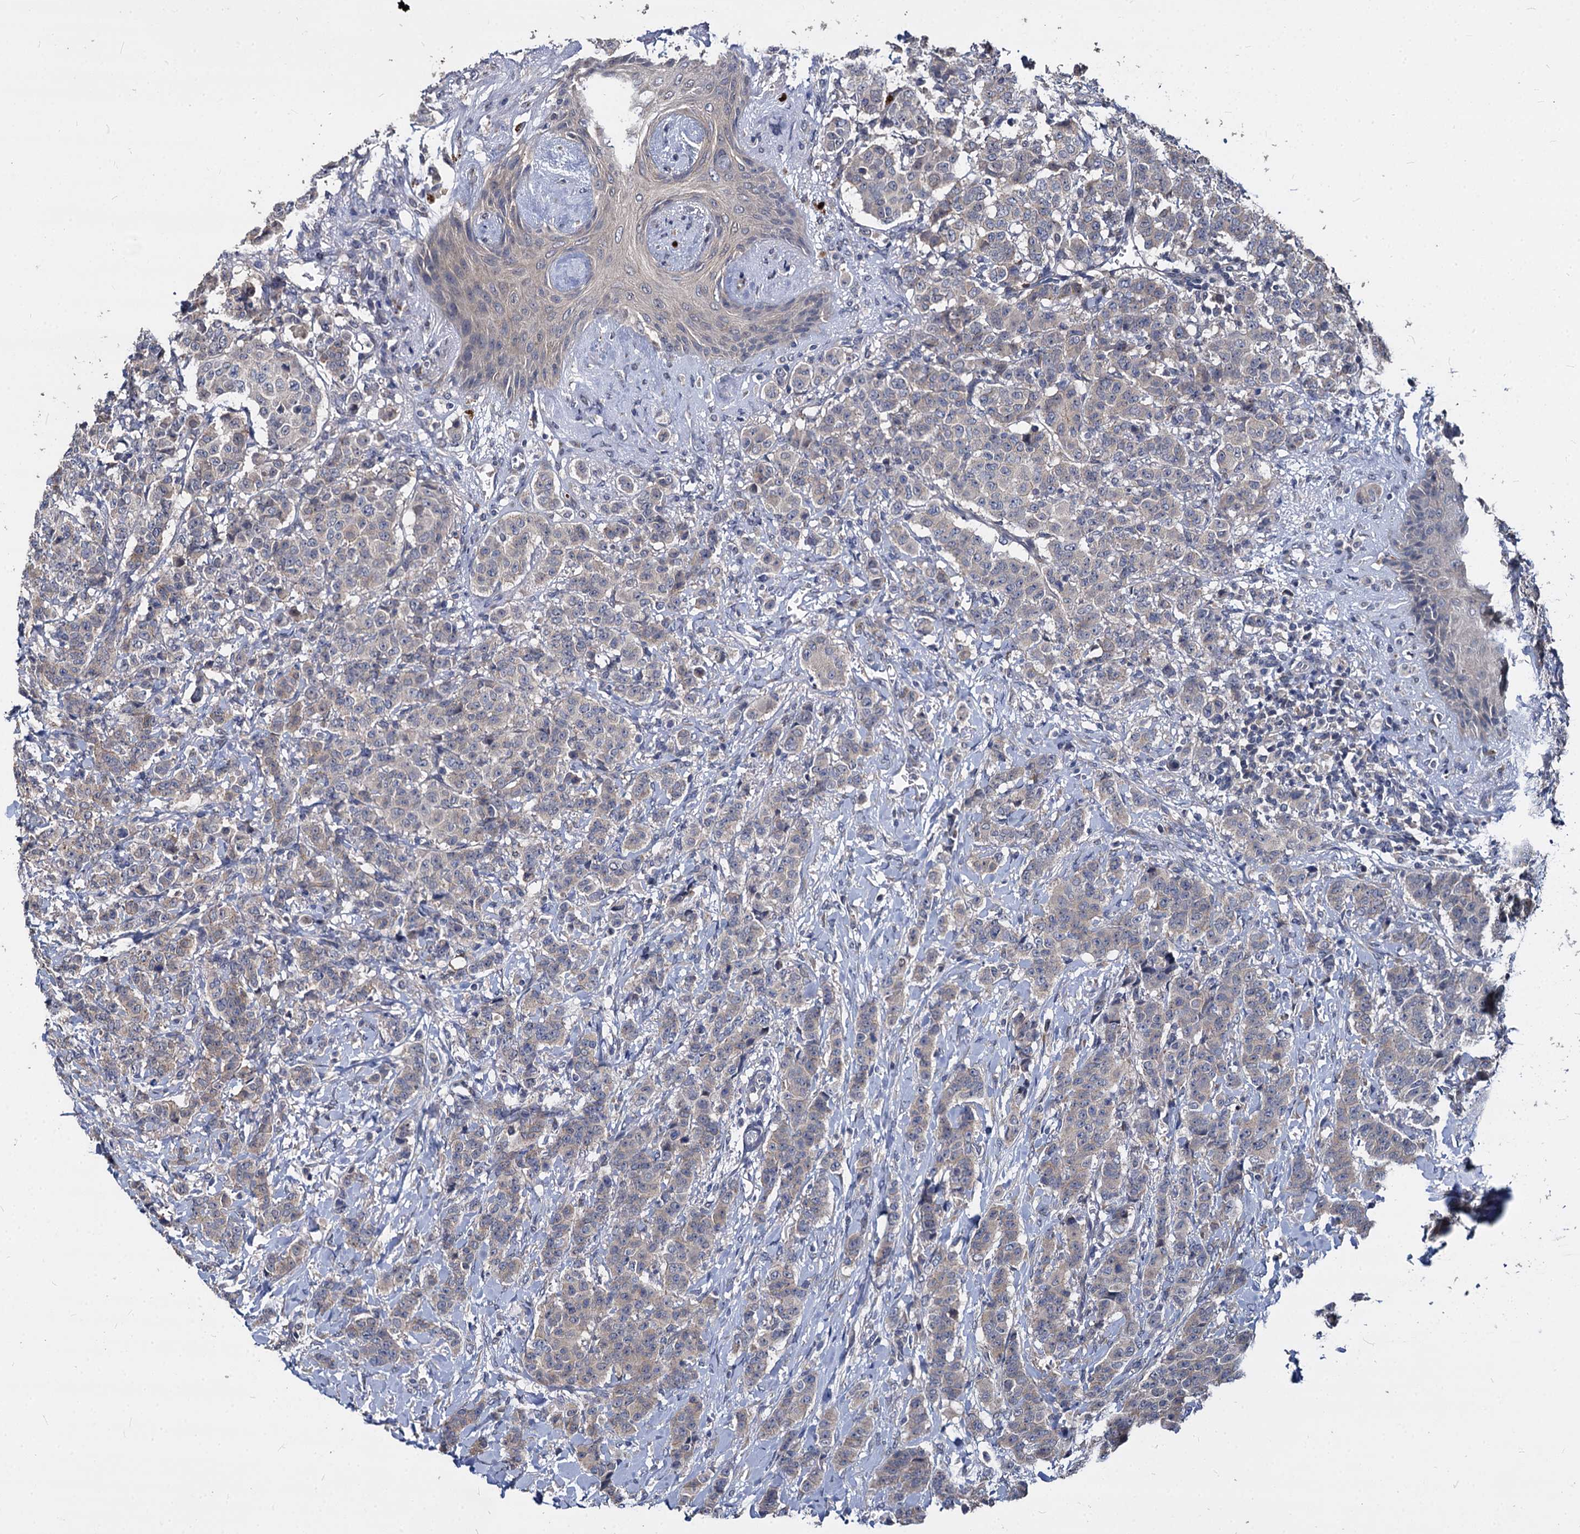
{"staining": {"intensity": "weak", "quantity": "<25%", "location": "cytoplasmic/membranous"}, "tissue": "breast cancer", "cell_type": "Tumor cells", "image_type": "cancer", "snomed": [{"axis": "morphology", "description": "Duct carcinoma"}, {"axis": "topography", "description": "Breast"}], "caption": "A micrograph of breast cancer (infiltrating ductal carcinoma) stained for a protein reveals no brown staining in tumor cells. The staining is performed using DAB (3,3'-diaminobenzidine) brown chromogen with nuclei counter-stained in using hematoxylin.", "gene": "CCDC184", "patient": {"sex": "female", "age": 40}}